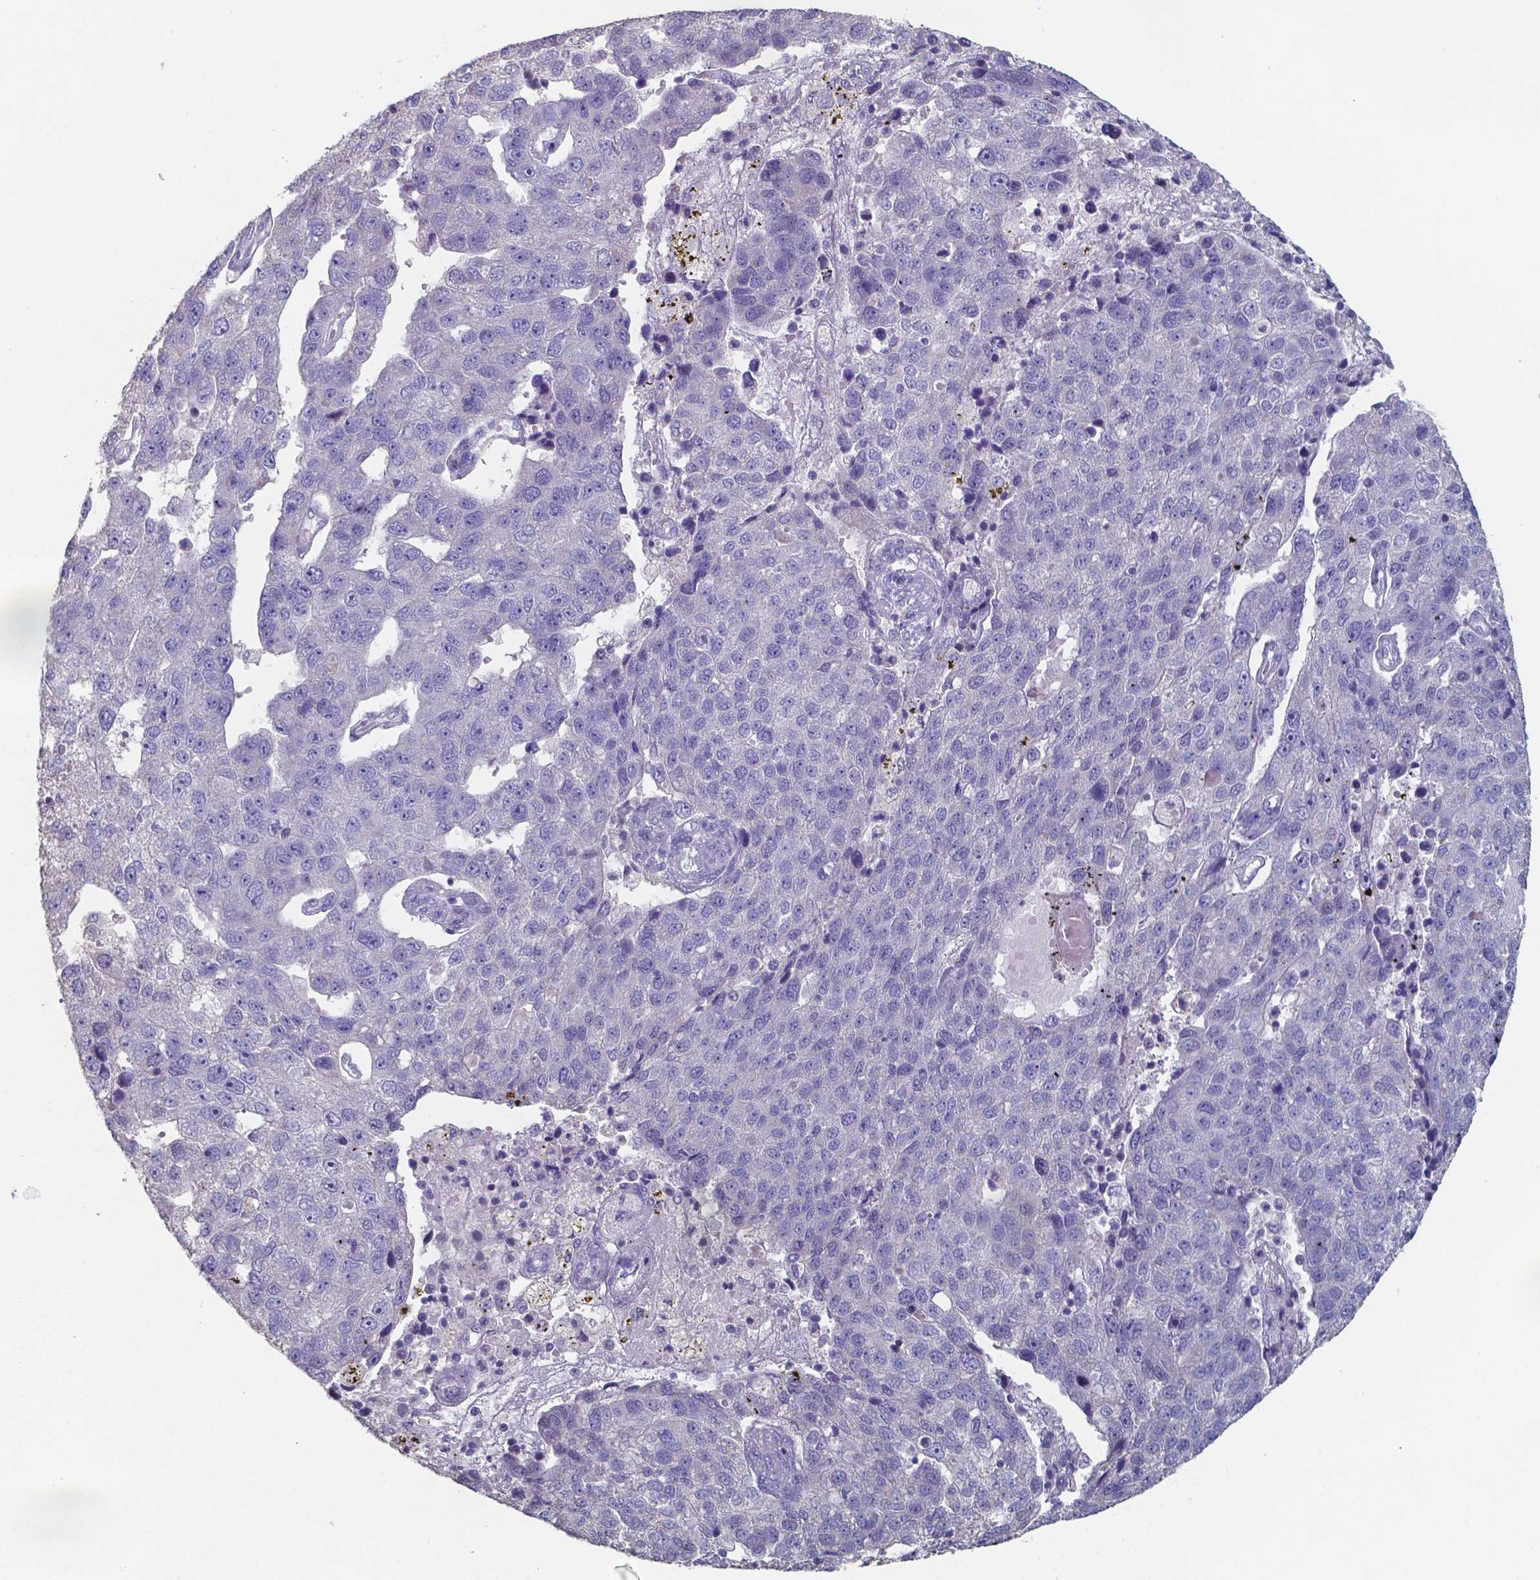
{"staining": {"intensity": "negative", "quantity": "none", "location": "none"}, "tissue": "pancreatic cancer", "cell_type": "Tumor cells", "image_type": "cancer", "snomed": [{"axis": "morphology", "description": "Adenocarcinoma, NOS"}, {"axis": "topography", "description": "Pancreas"}], "caption": "Tumor cells show no significant protein expression in pancreatic adenocarcinoma.", "gene": "FOXJ1", "patient": {"sex": "female", "age": 61}}